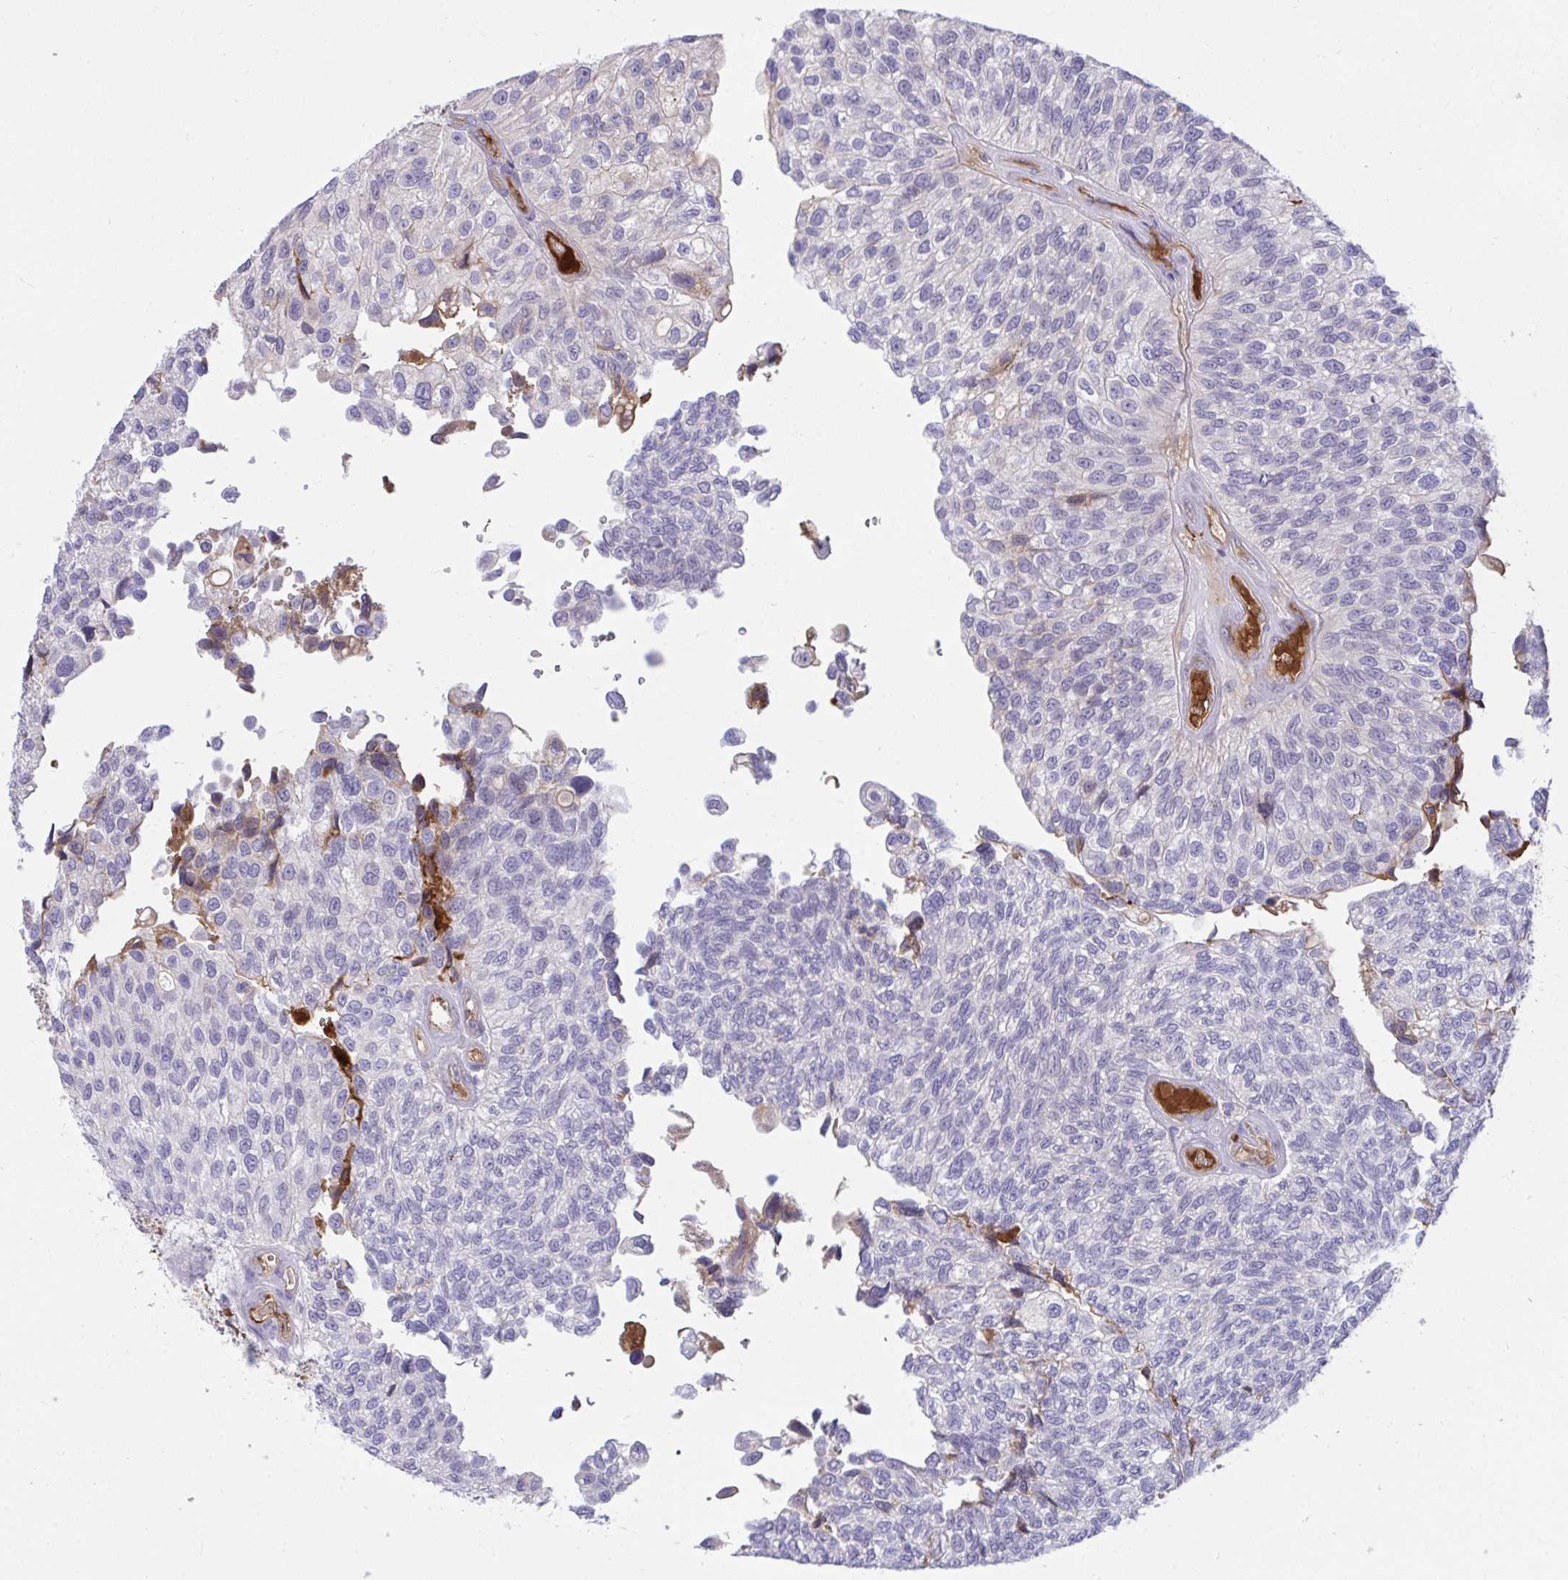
{"staining": {"intensity": "weak", "quantity": "<25%", "location": "cytoplasmic/membranous"}, "tissue": "urothelial cancer", "cell_type": "Tumor cells", "image_type": "cancer", "snomed": [{"axis": "morphology", "description": "Urothelial carcinoma, NOS"}, {"axis": "topography", "description": "Urinary bladder"}], "caption": "A micrograph of human urothelial cancer is negative for staining in tumor cells.", "gene": "F2", "patient": {"sex": "male", "age": 87}}